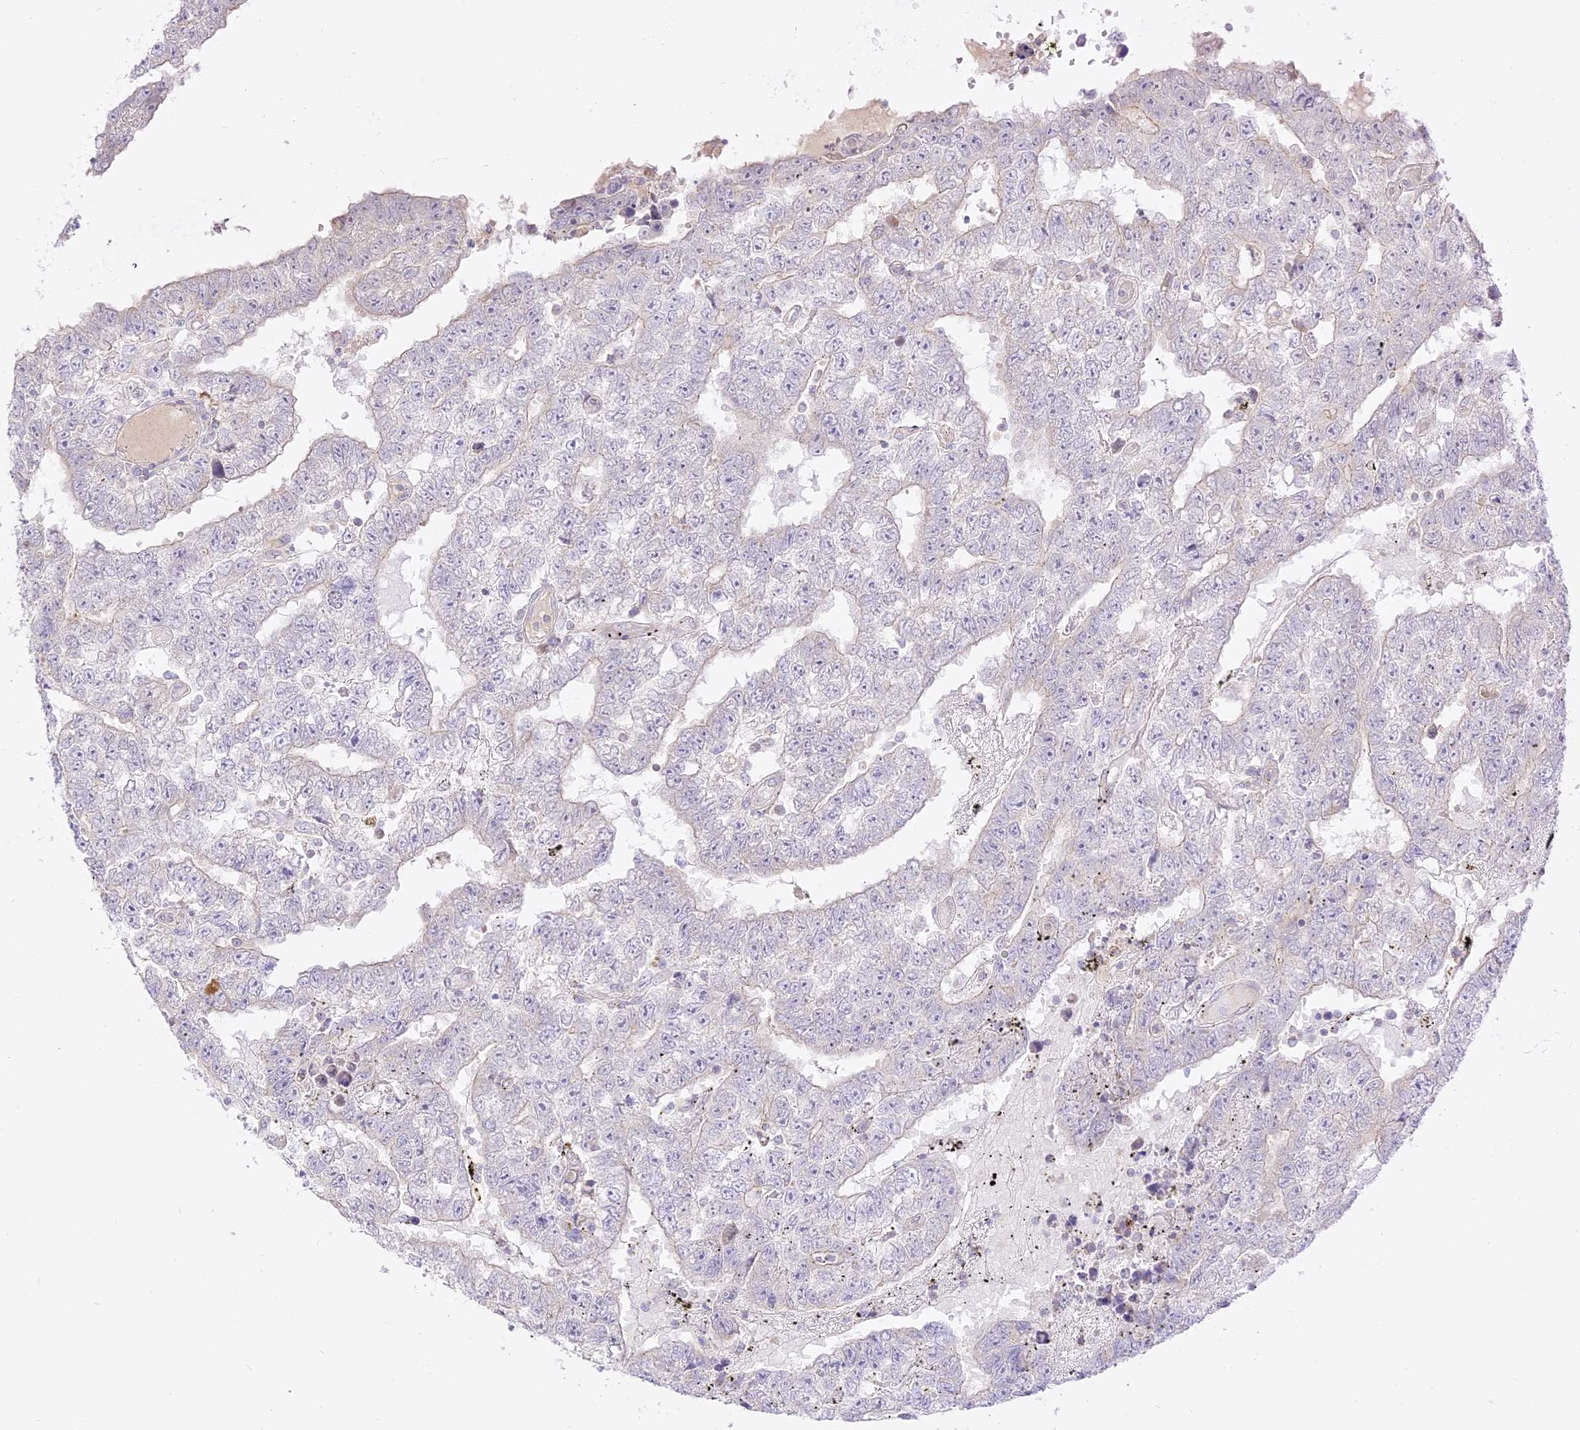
{"staining": {"intensity": "negative", "quantity": "none", "location": "none"}, "tissue": "testis cancer", "cell_type": "Tumor cells", "image_type": "cancer", "snomed": [{"axis": "morphology", "description": "Carcinoma, Embryonal, NOS"}, {"axis": "topography", "description": "Testis"}], "caption": "The IHC photomicrograph has no significant positivity in tumor cells of testis cancer (embryonal carcinoma) tissue.", "gene": "LRRC15", "patient": {"sex": "male", "age": 25}}